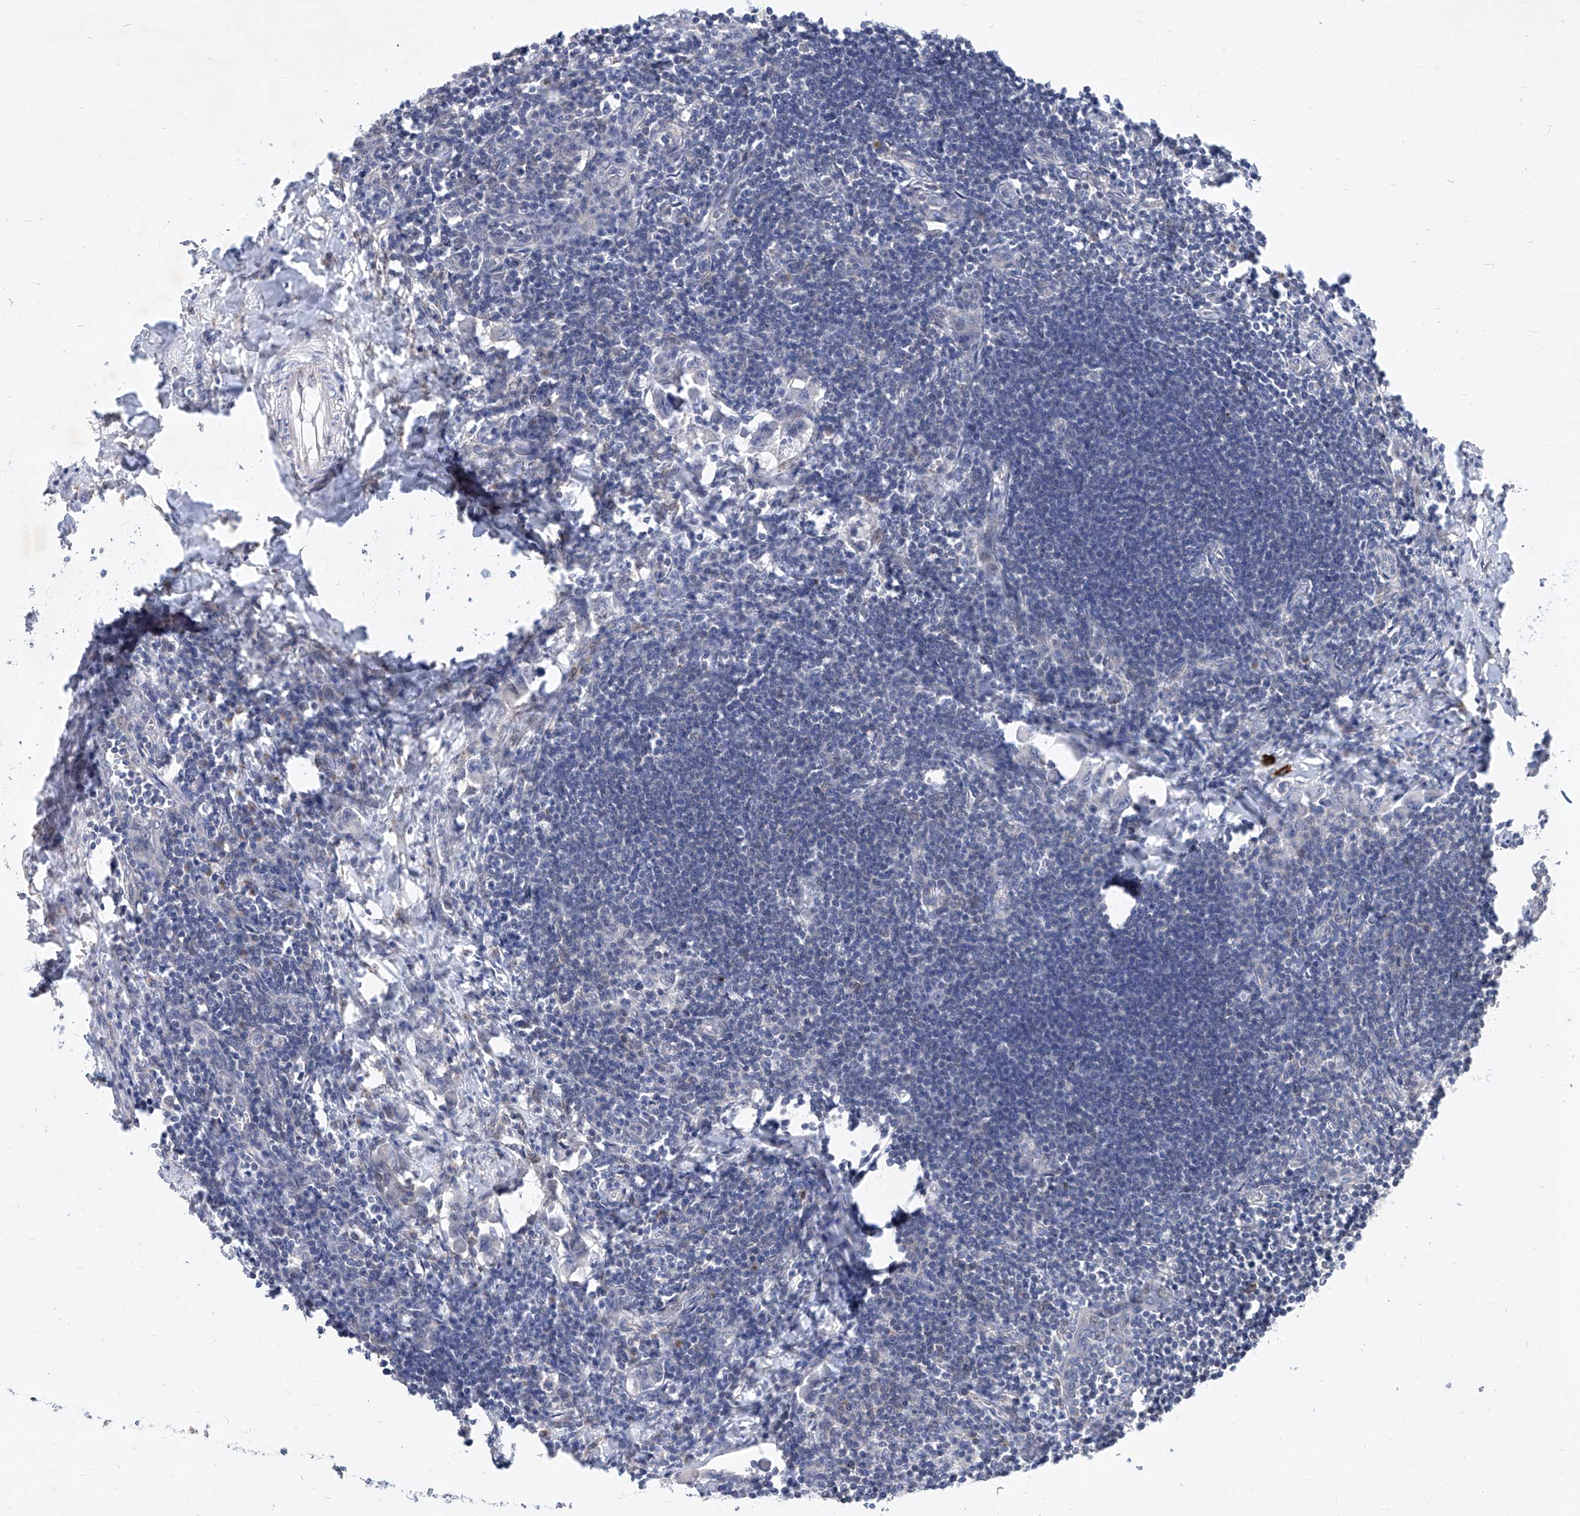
{"staining": {"intensity": "negative", "quantity": "none", "location": "none"}, "tissue": "lymph node", "cell_type": "Germinal center cells", "image_type": "normal", "snomed": [{"axis": "morphology", "description": "Normal tissue, NOS"}, {"axis": "morphology", "description": "Malignant melanoma, Metastatic site"}, {"axis": "topography", "description": "Lymph node"}], "caption": "This is an immunohistochemistry histopathology image of unremarkable lymph node. There is no expression in germinal center cells.", "gene": "MX2", "patient": {"sex": "male", "age": 41}}